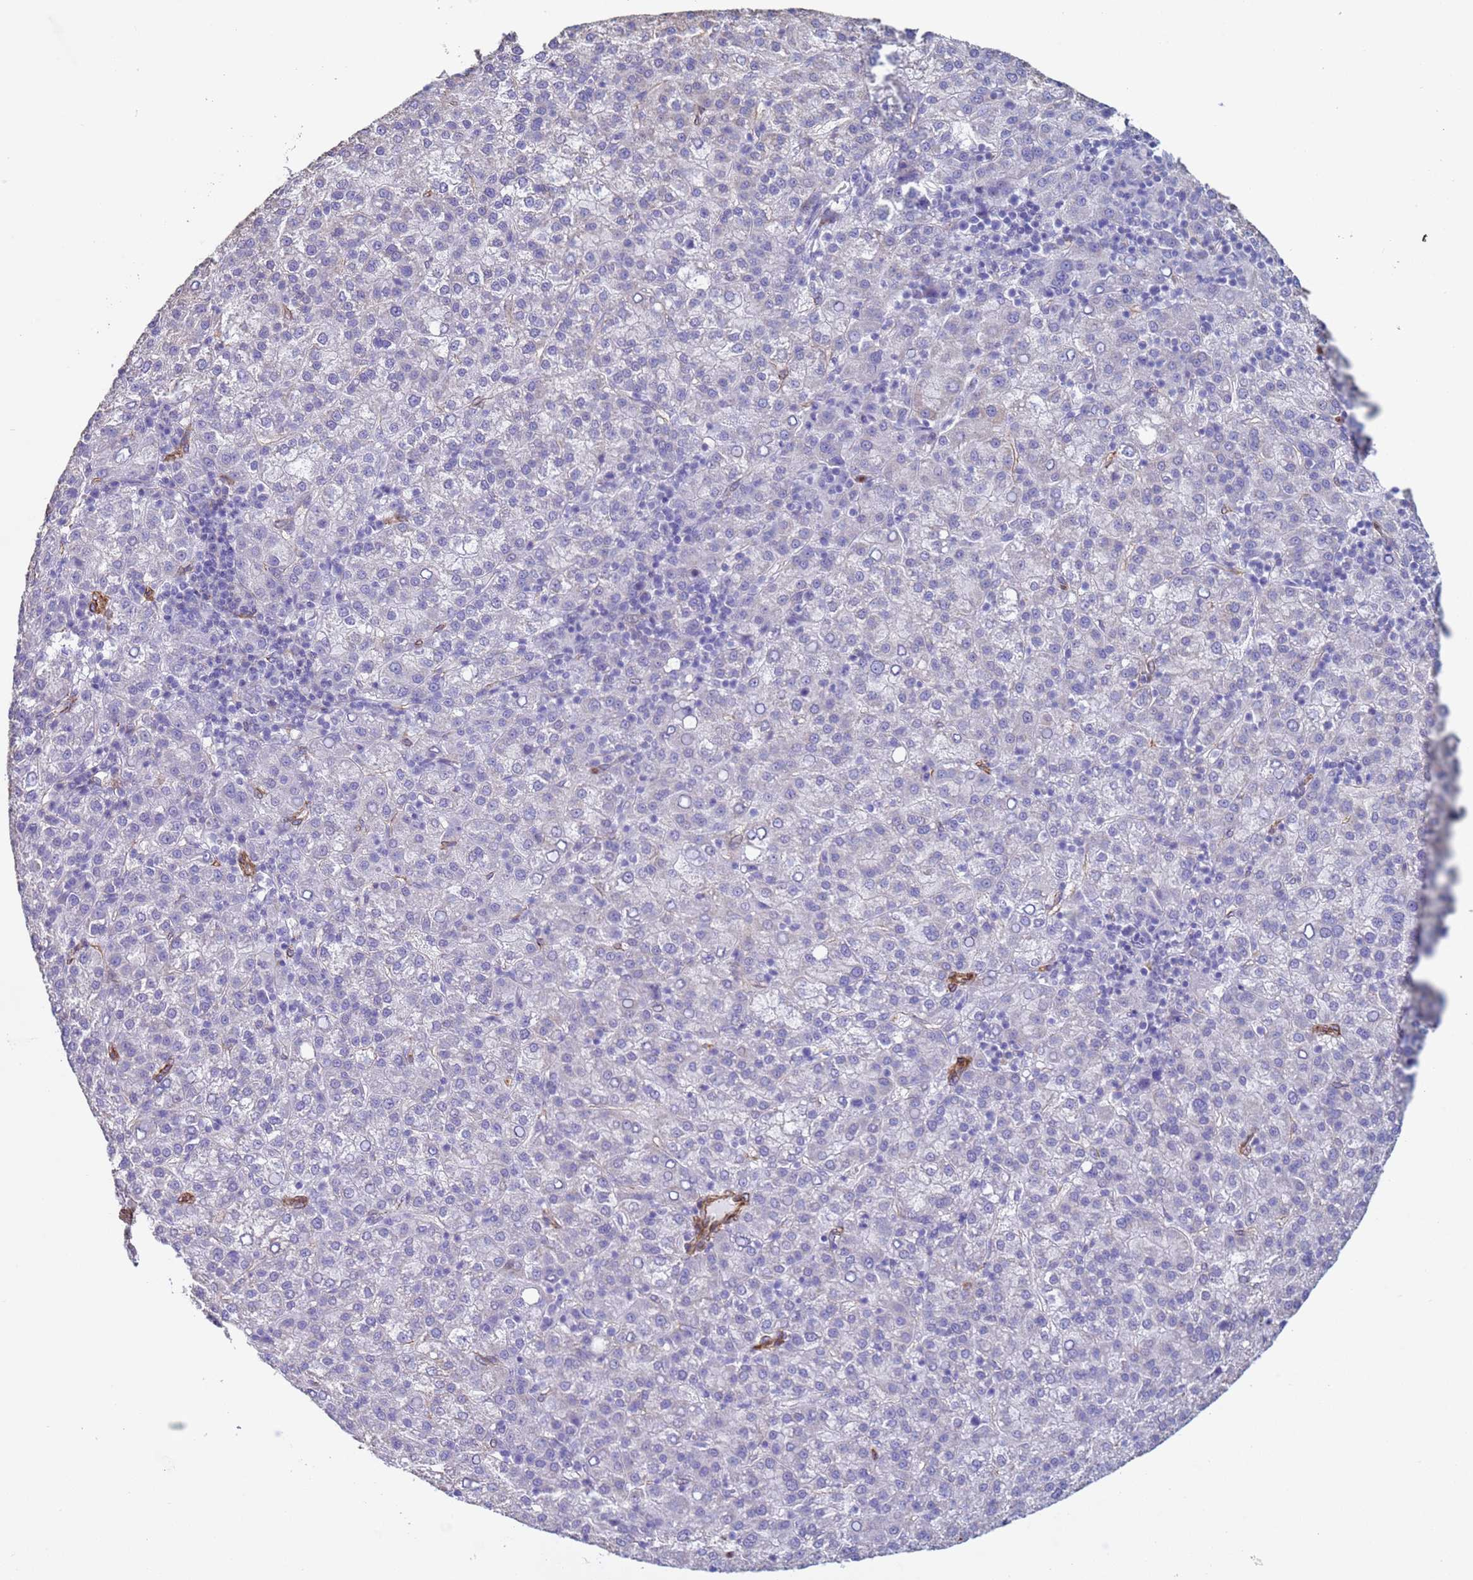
{"staining": {"intensity": "negative", "quantity": "none", "location": "none"}, "tissue": "liver cancer", "cell_type": "Tumor cells", "image_type": "cancer", "snomed": [{"axis": "morphology", "description": "Carcinoma, Hepatocellular, NOS"}, {"axis": "topography", "description": "Liver"}], "caption": "High magnification brightfield microscopy of liver hepatocellular carcinoma stained with DAB (brown) and counterstained with hematoxylin (blue): tumor cells show no significant staining.", "gene": "GASK1A", "patient": {"sex": "female", "age": 58}}